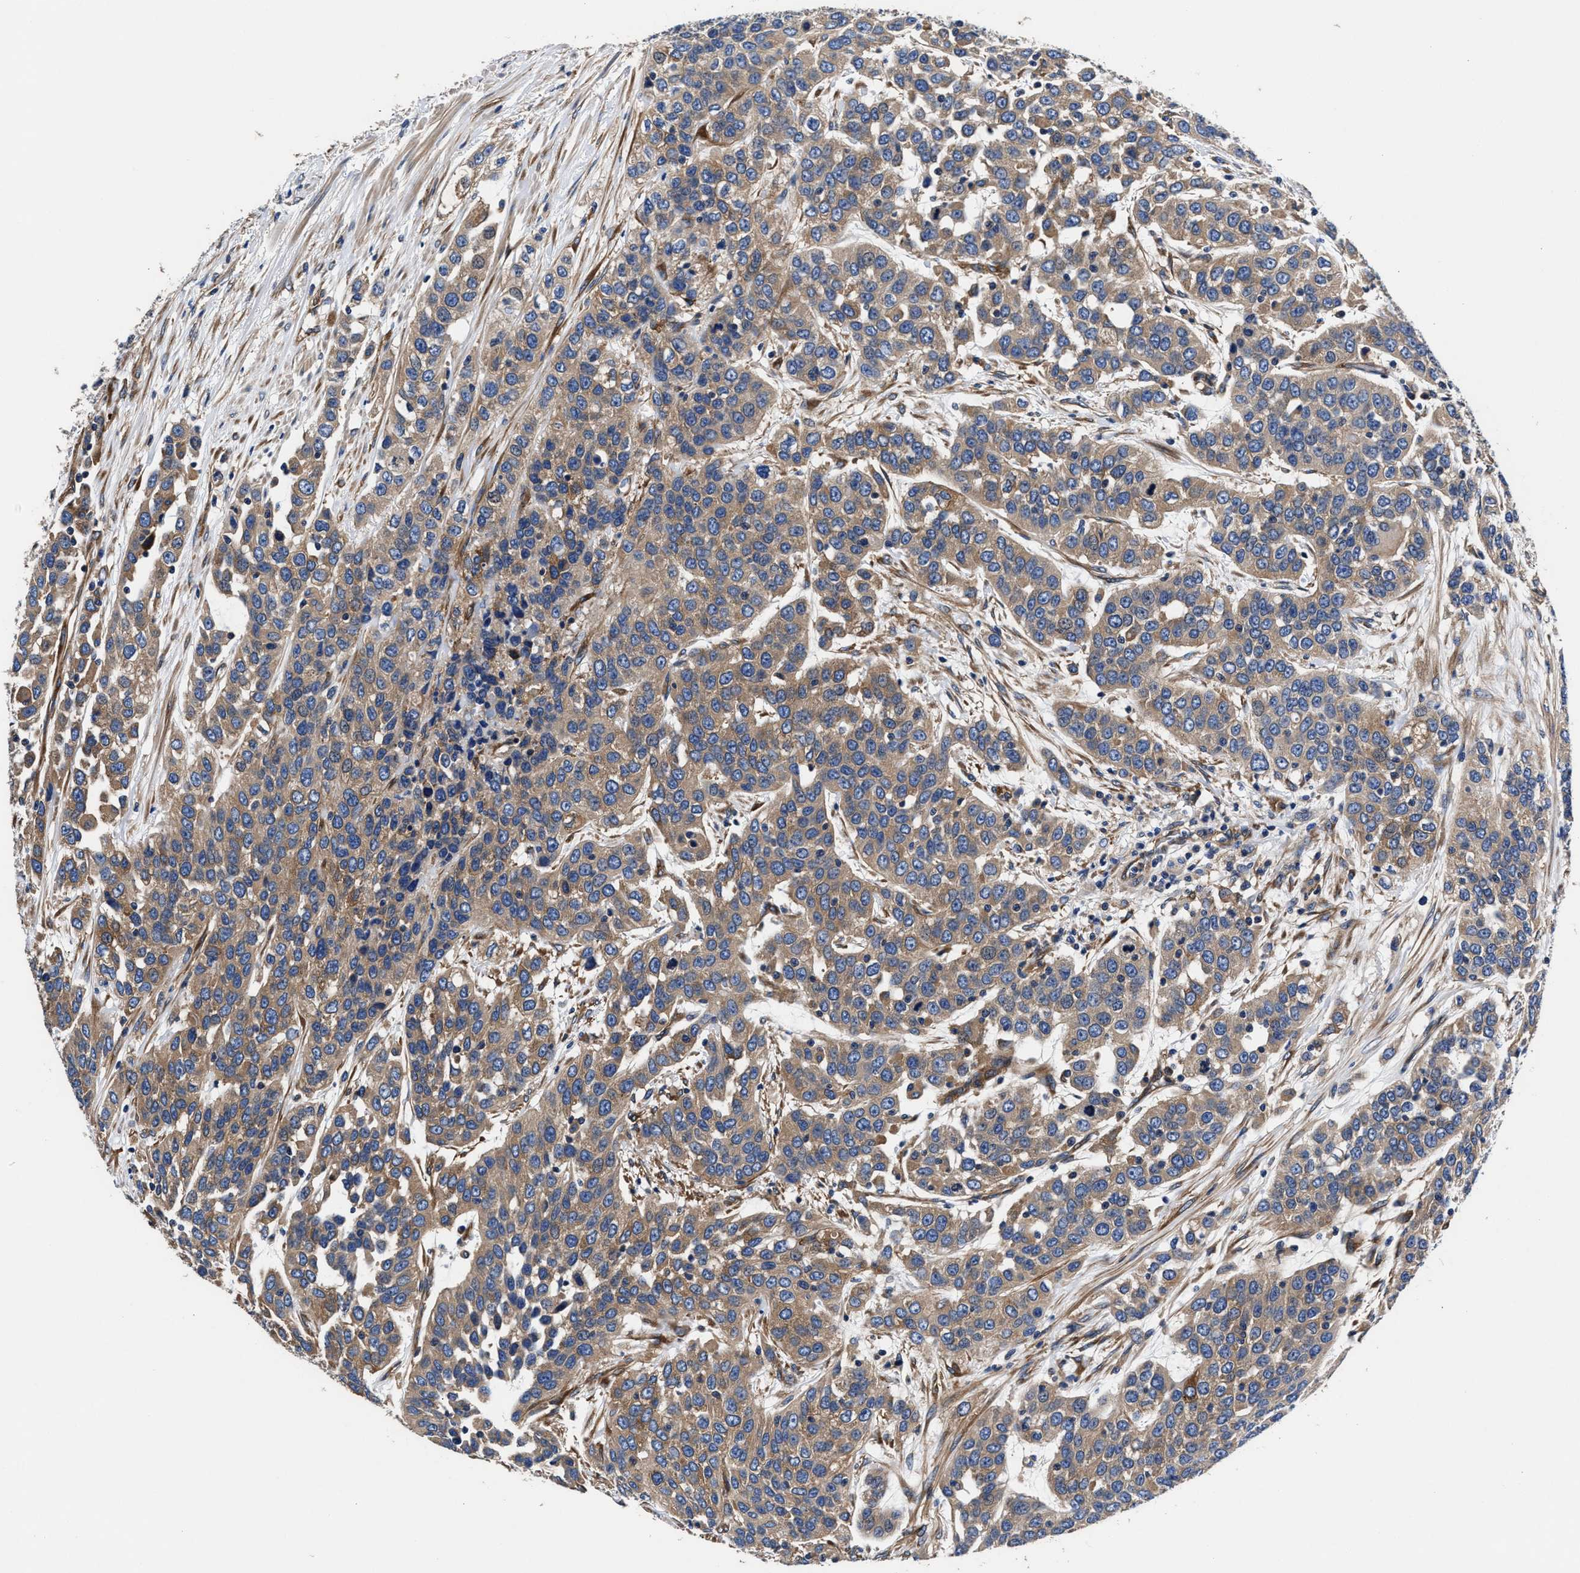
{"staining": {"intensity": "moderate", "quantity": ">75%", "location": "cytoplasmic/membranous"}, "tissue": "urothelial cancer", "cell_type": "Tumor cells", "image_type": "cancer", "snomed": [{"axis": "morphology", "description": "Urothelial carcinoma, High grade"}, {"axis": "topography", "description": "Urinary bladder"}], "caption": "Human urothelial cancer stained with a brown dye reveals moderate cytoplasmic/membranous positive staining in about >75% of tumor cells.", "gene": "SH3GL1", "patient": {"sex": "female", "age": 80}}